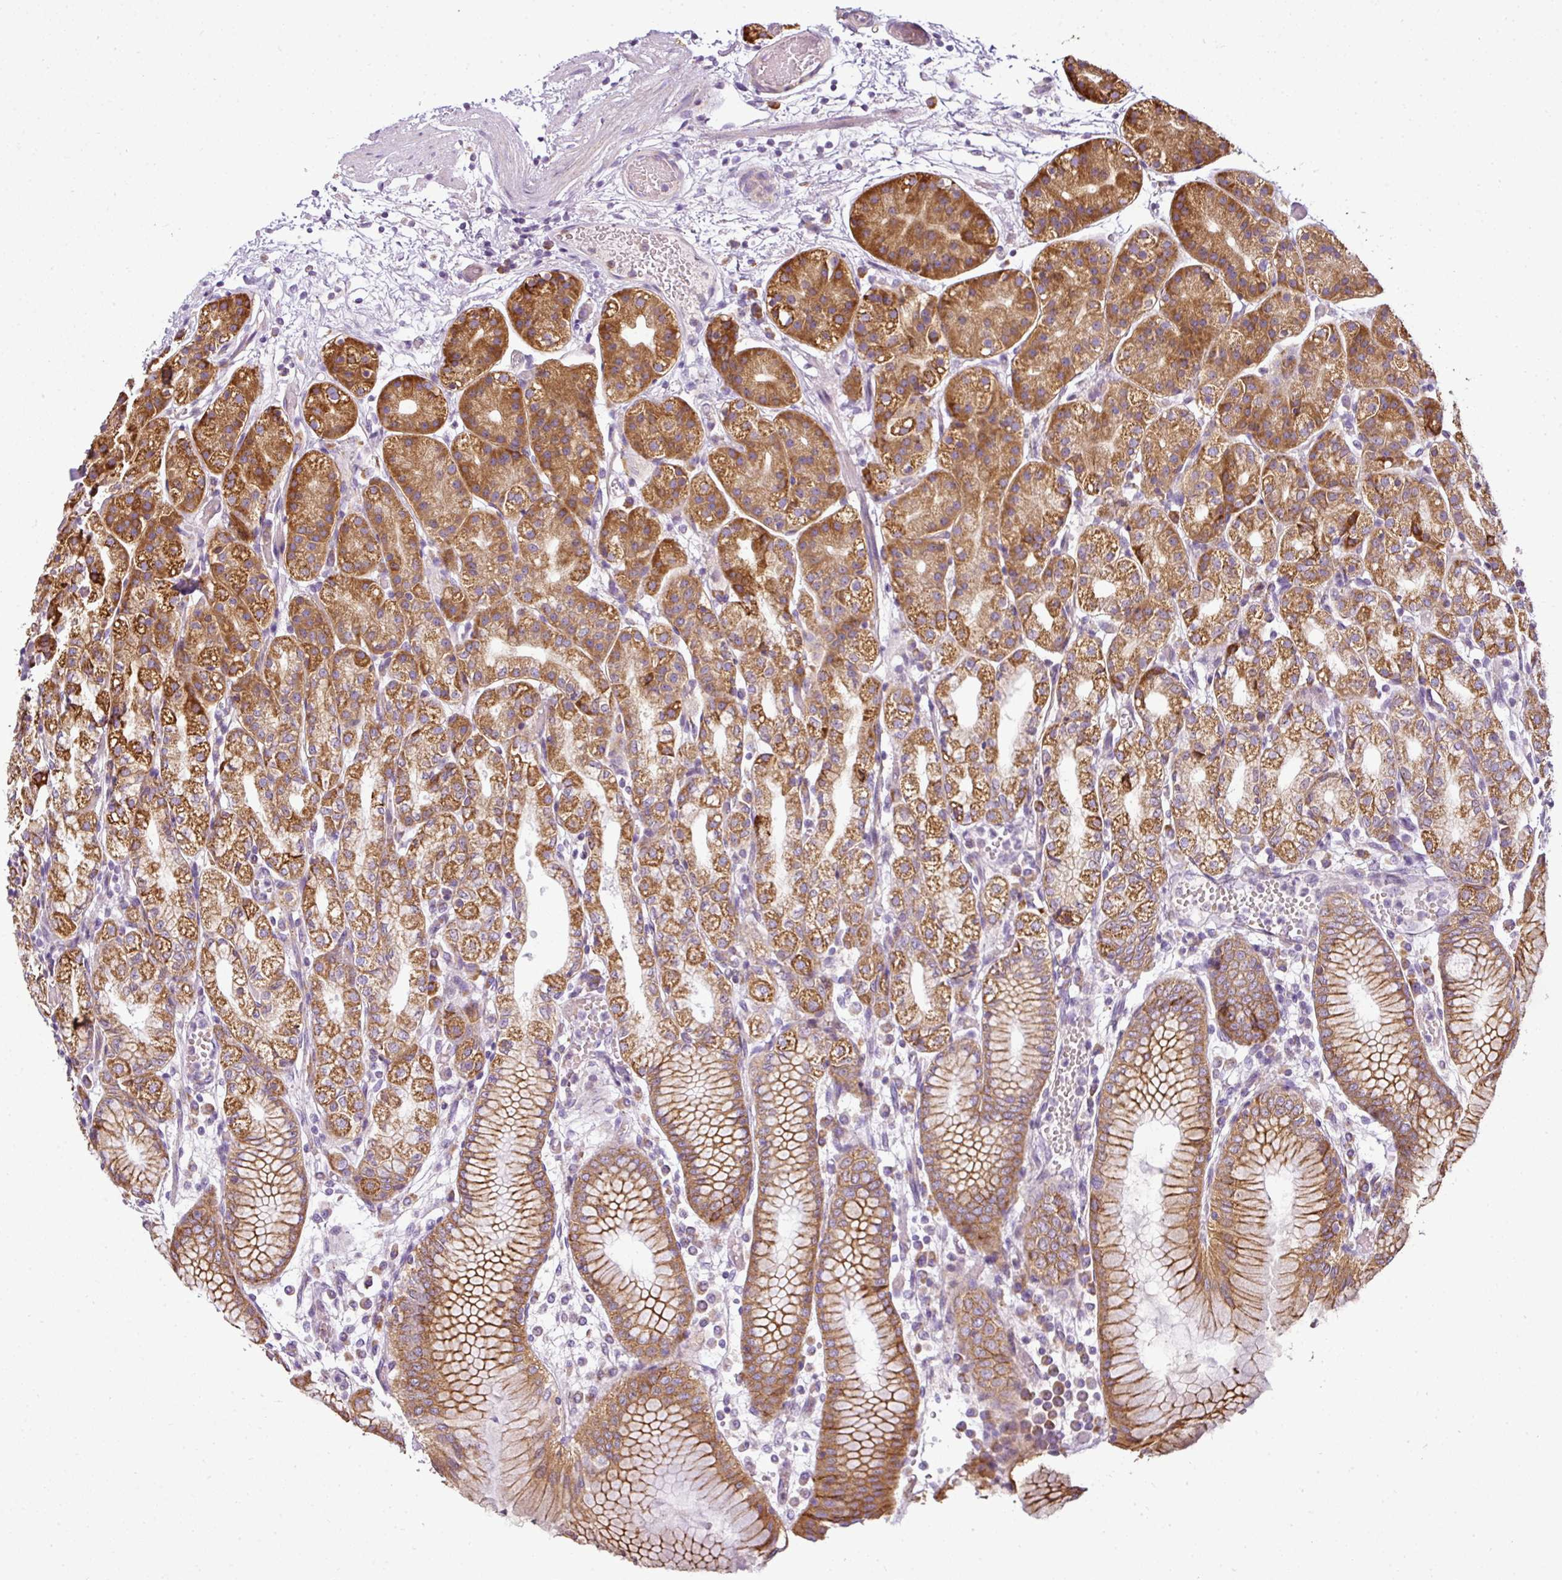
{"staining": {"intensity": "strong", "quantity": ">75%", "location": "cytoplasmic/membranous"}, "tissue": "stomach", "cell_type": "Glandular cells", "image_type": "normal", "snomed": [{"axis": "morphology", "description": "Normal tissue, NOS"}, {"axis": "topography", "description": "Stomach"}], "caption": "The photomicrograph displays a brown stain indicating the presence of a protein in the cytoplasmic/membranous of glandular cells in stomach. Nuclei are stained in blue.", "gene": "ANKRD18A", "patient": {"sex": "female", "age": 57}}